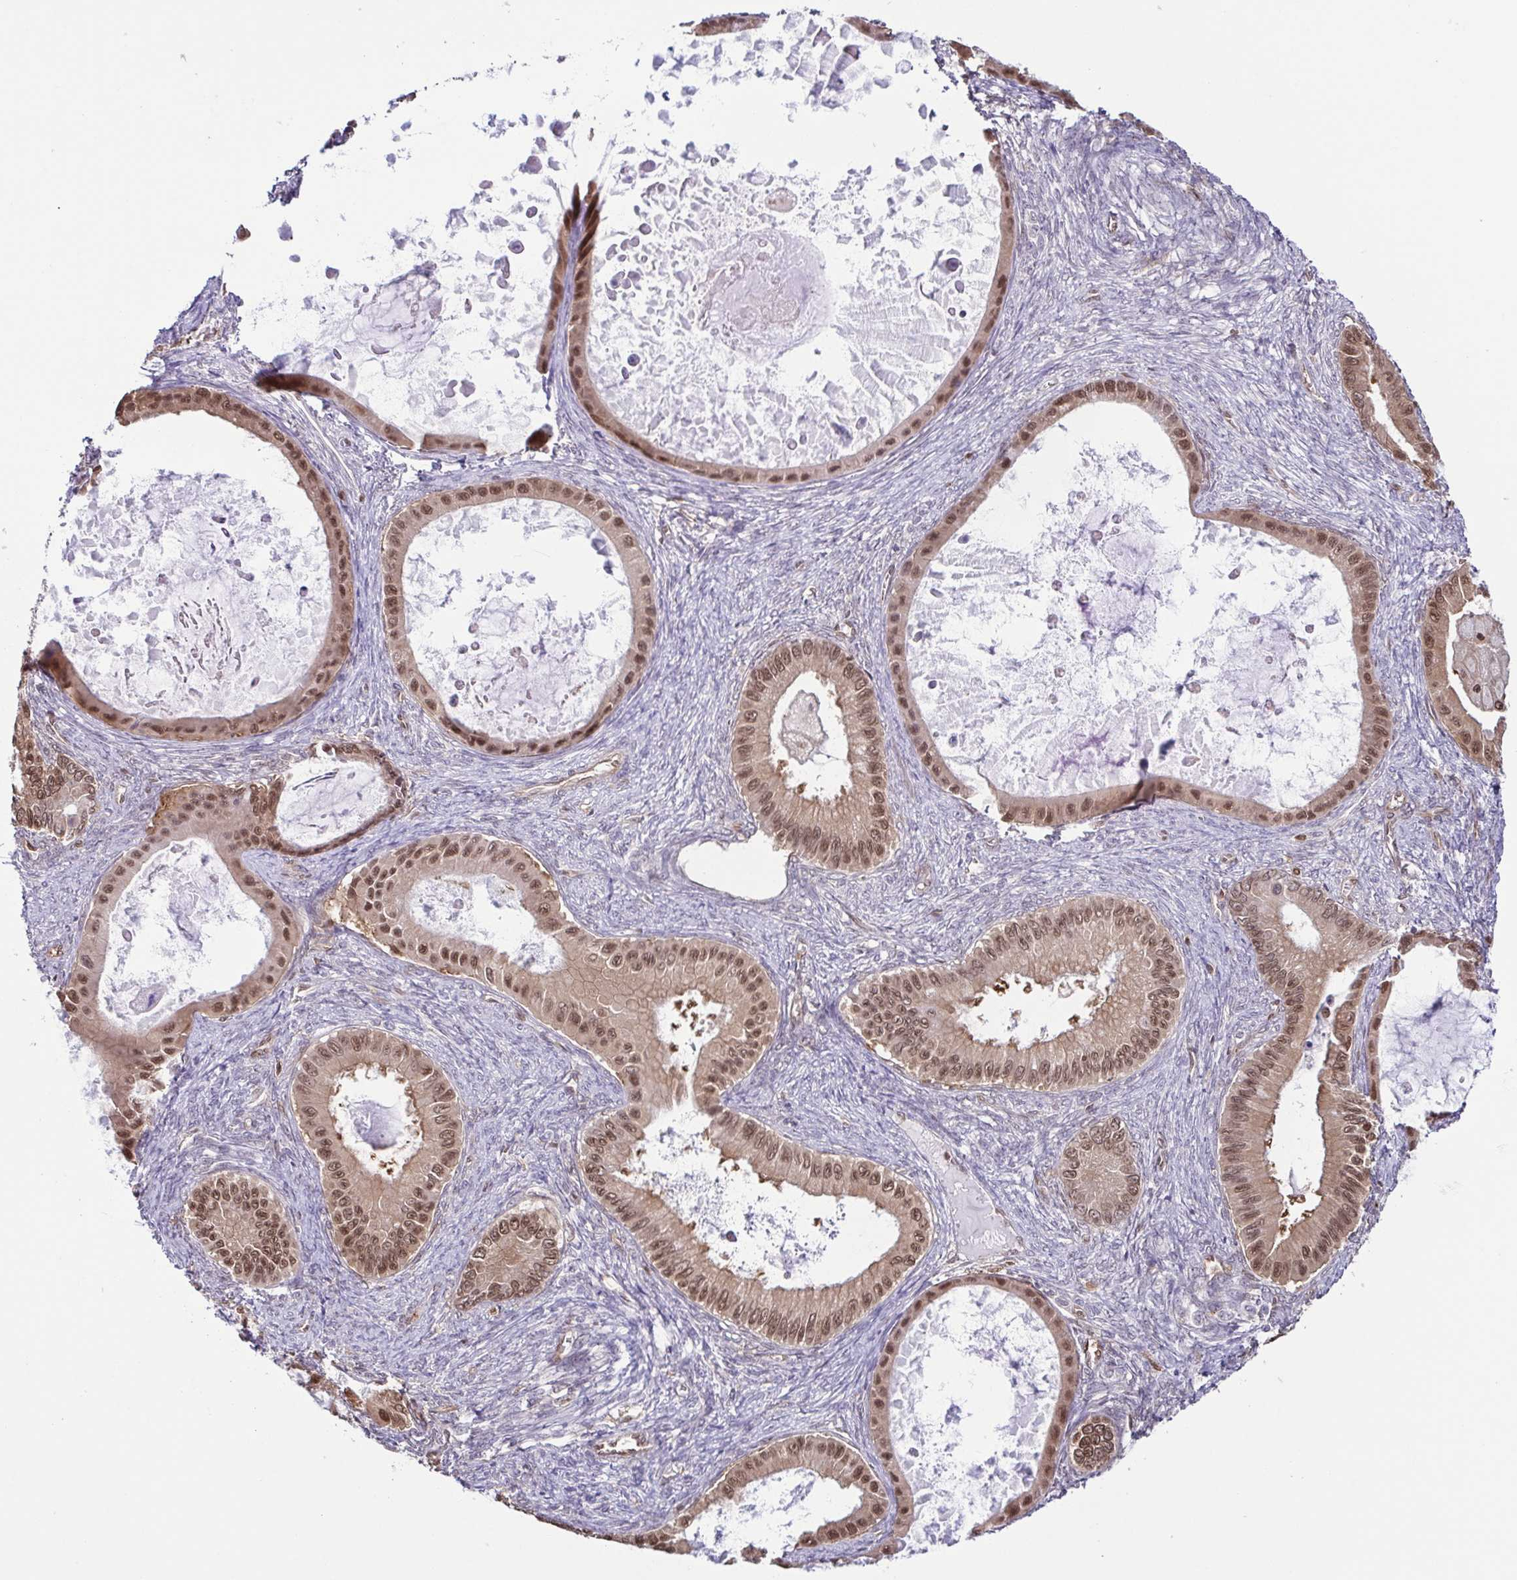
{"staining": {"intensity": "moderate", "quantity": ">75%", "location": "cytoplasmic/membranous,nuclear"}, "tissue": "ovarian cancer", "cell_type": "Tumor cells", "image_type": "cancer", "snomed": [{"axis": "morphology", "description": "Cystadenocarcinoma, mucinous, NOS"}, {"axis": "topography", "description": "Ovary"}], "caption": "Human ovarian cancer stained with a protein marker displays moderate staining in tumor cells.", "gene": "PSMB9", "patient": {"sex": "female", "age": 64}}